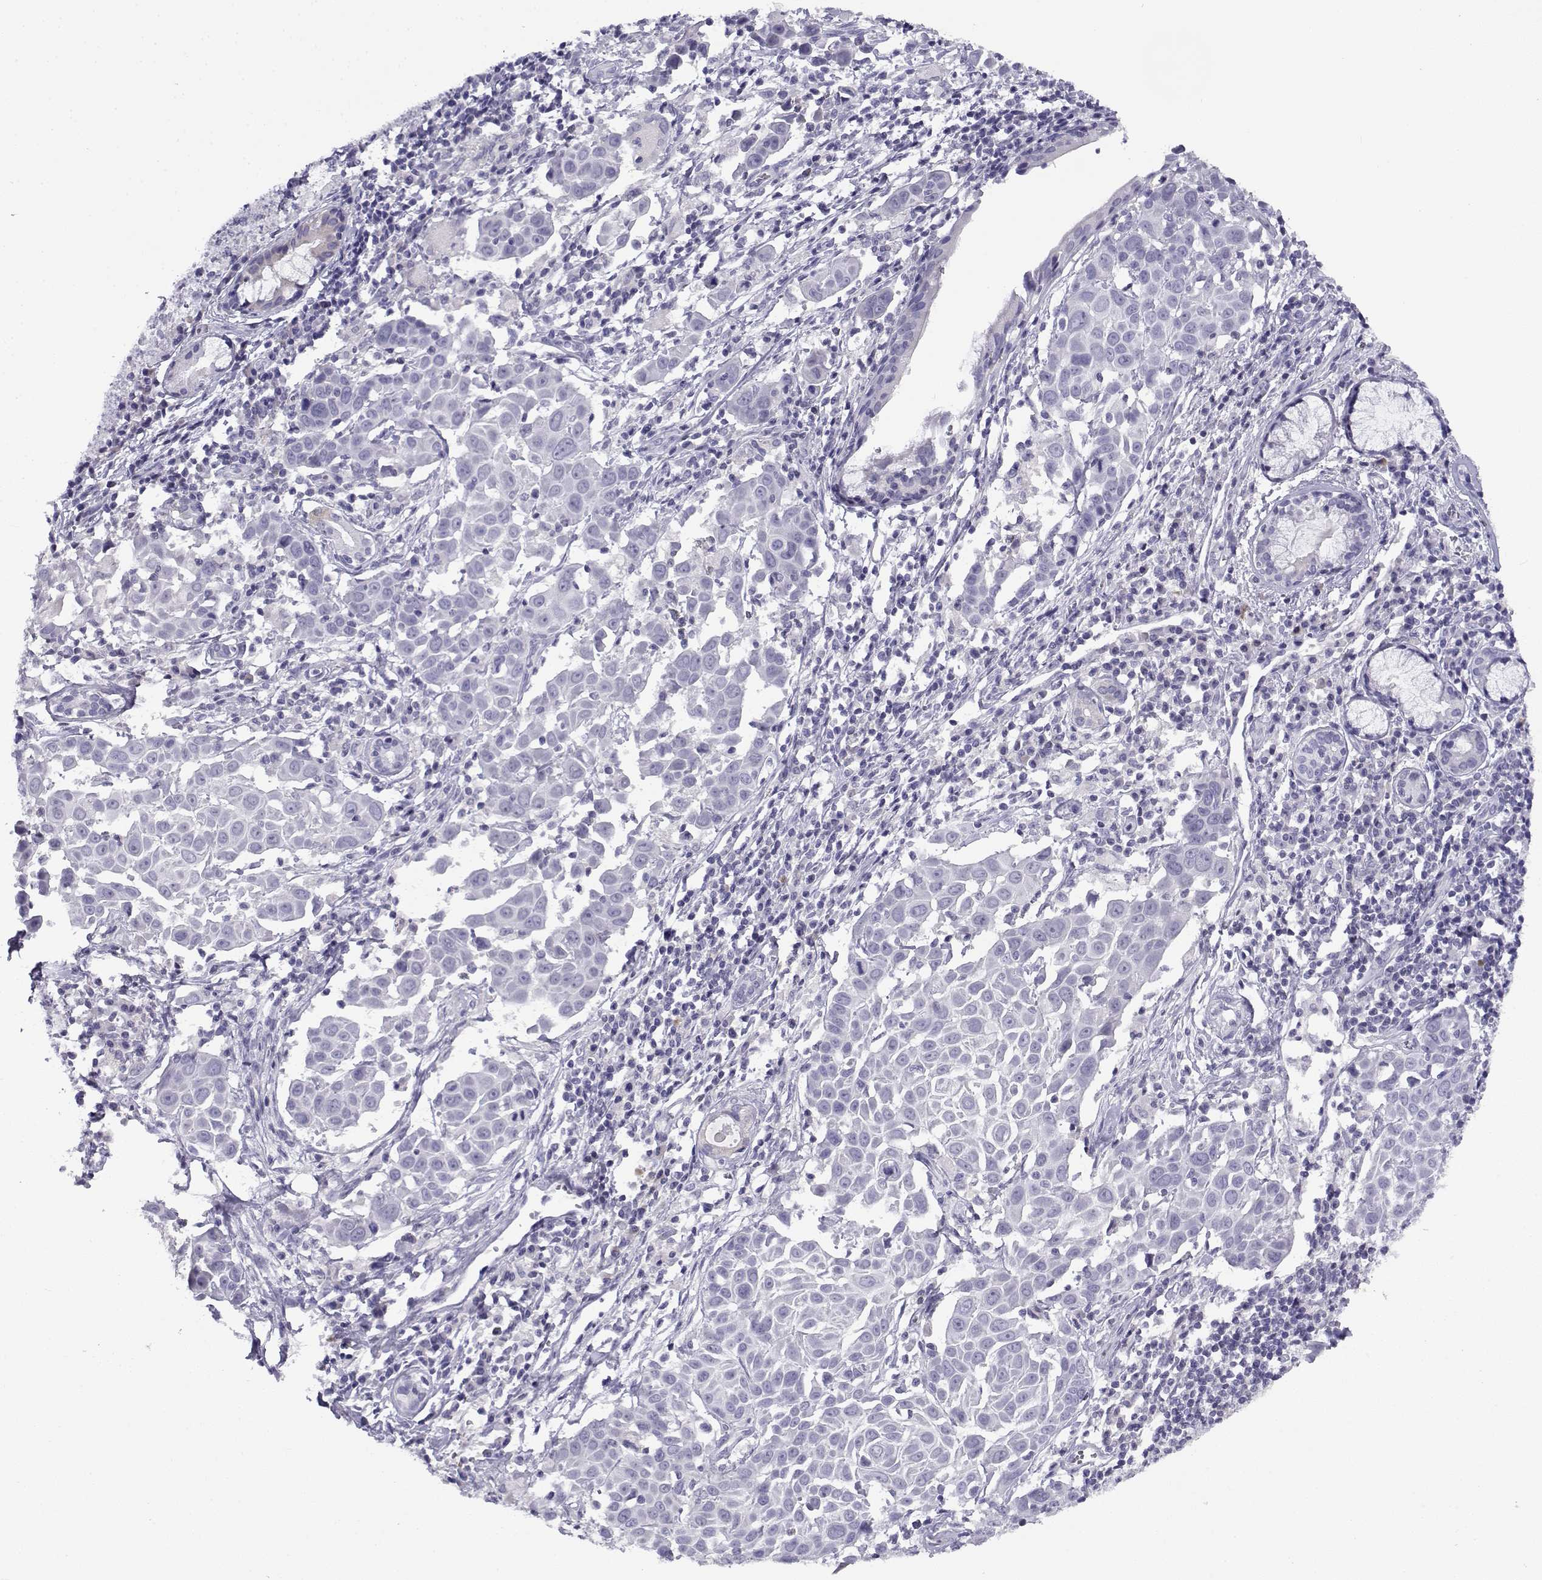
{"staining": {"intensity": "negative", "quantity": "none", "location": "none"}, "tissue": "lung cancer", "cell_type": "Tumor cells", "image_type": "cancer", "snomed": [{"axis": "morphology", "description": "Squamous cell carcinoma, NOS"}, {"axis": "topography", "description": "Lung"}], "caption": "A histopathology image of human lung cancer is negative for staining in tumor cells.", "gene": "FAM166A", "patient": {"sex": "male", "age": 57}}